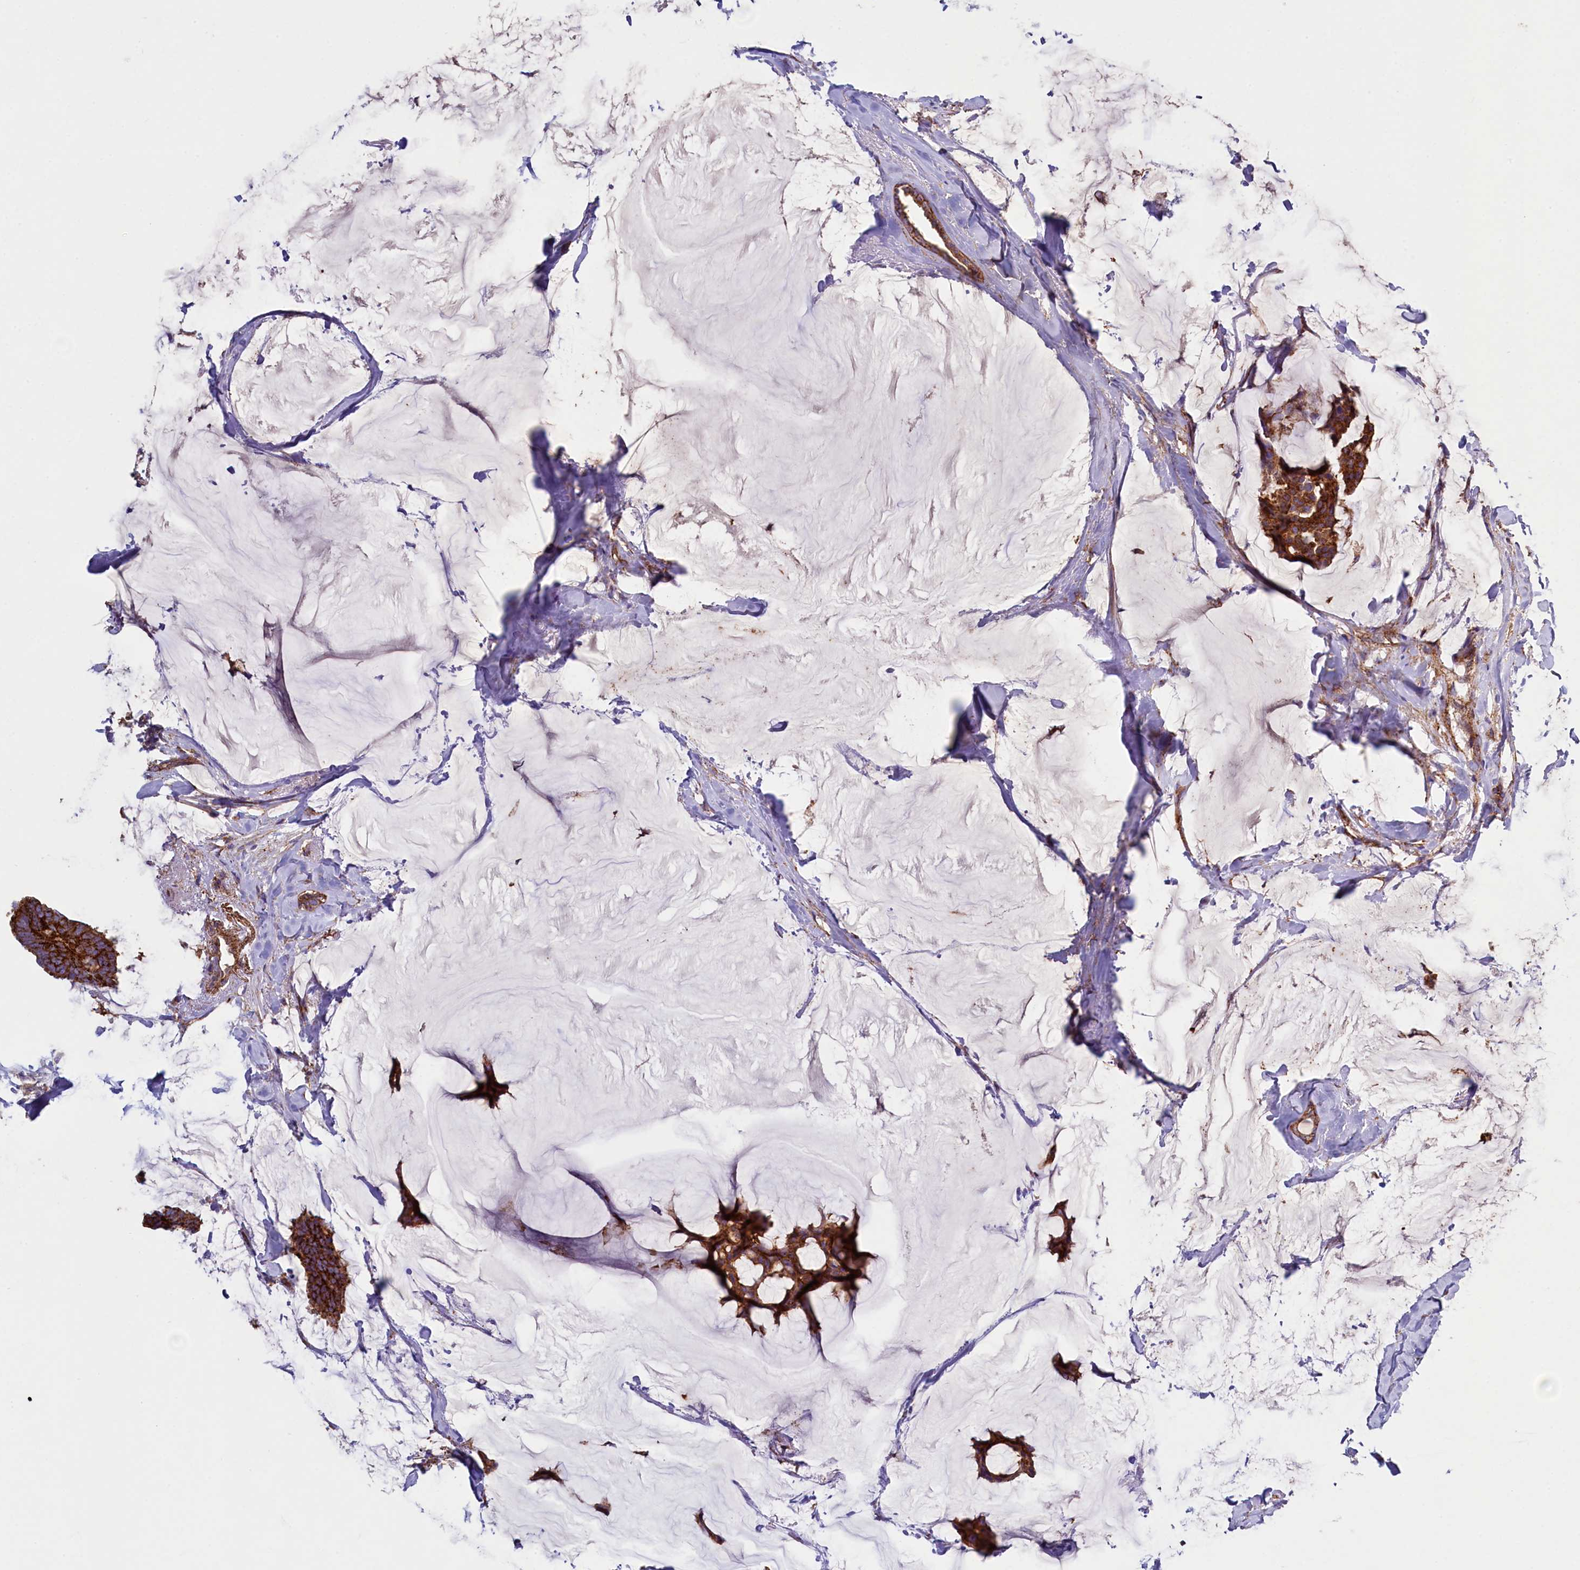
{"staining": {"intensity": "strong", "quantity": ">75%", "location": "cytoplasmic/membranous"}, "tissue": "breast cancer", "cell_type": "Tumor cells", "image_type": "cancer", "snomed": [{"axis": "morphology", "description": "Duct carcinoma"}, {"axis": "topography", "description": "Breast"}], "caption": "High-magnification brightfield microscopy of breast invasive ductal carcinoma stained with DAB (brown) and counterstained with hematoxylin (blue). tumor cells exhibit strong cytoplasmic/membranous positivity is appreciated in approximately>75% of cells.", "gene": "GPR21", "patient": {"sex": "female", "age": 93}}